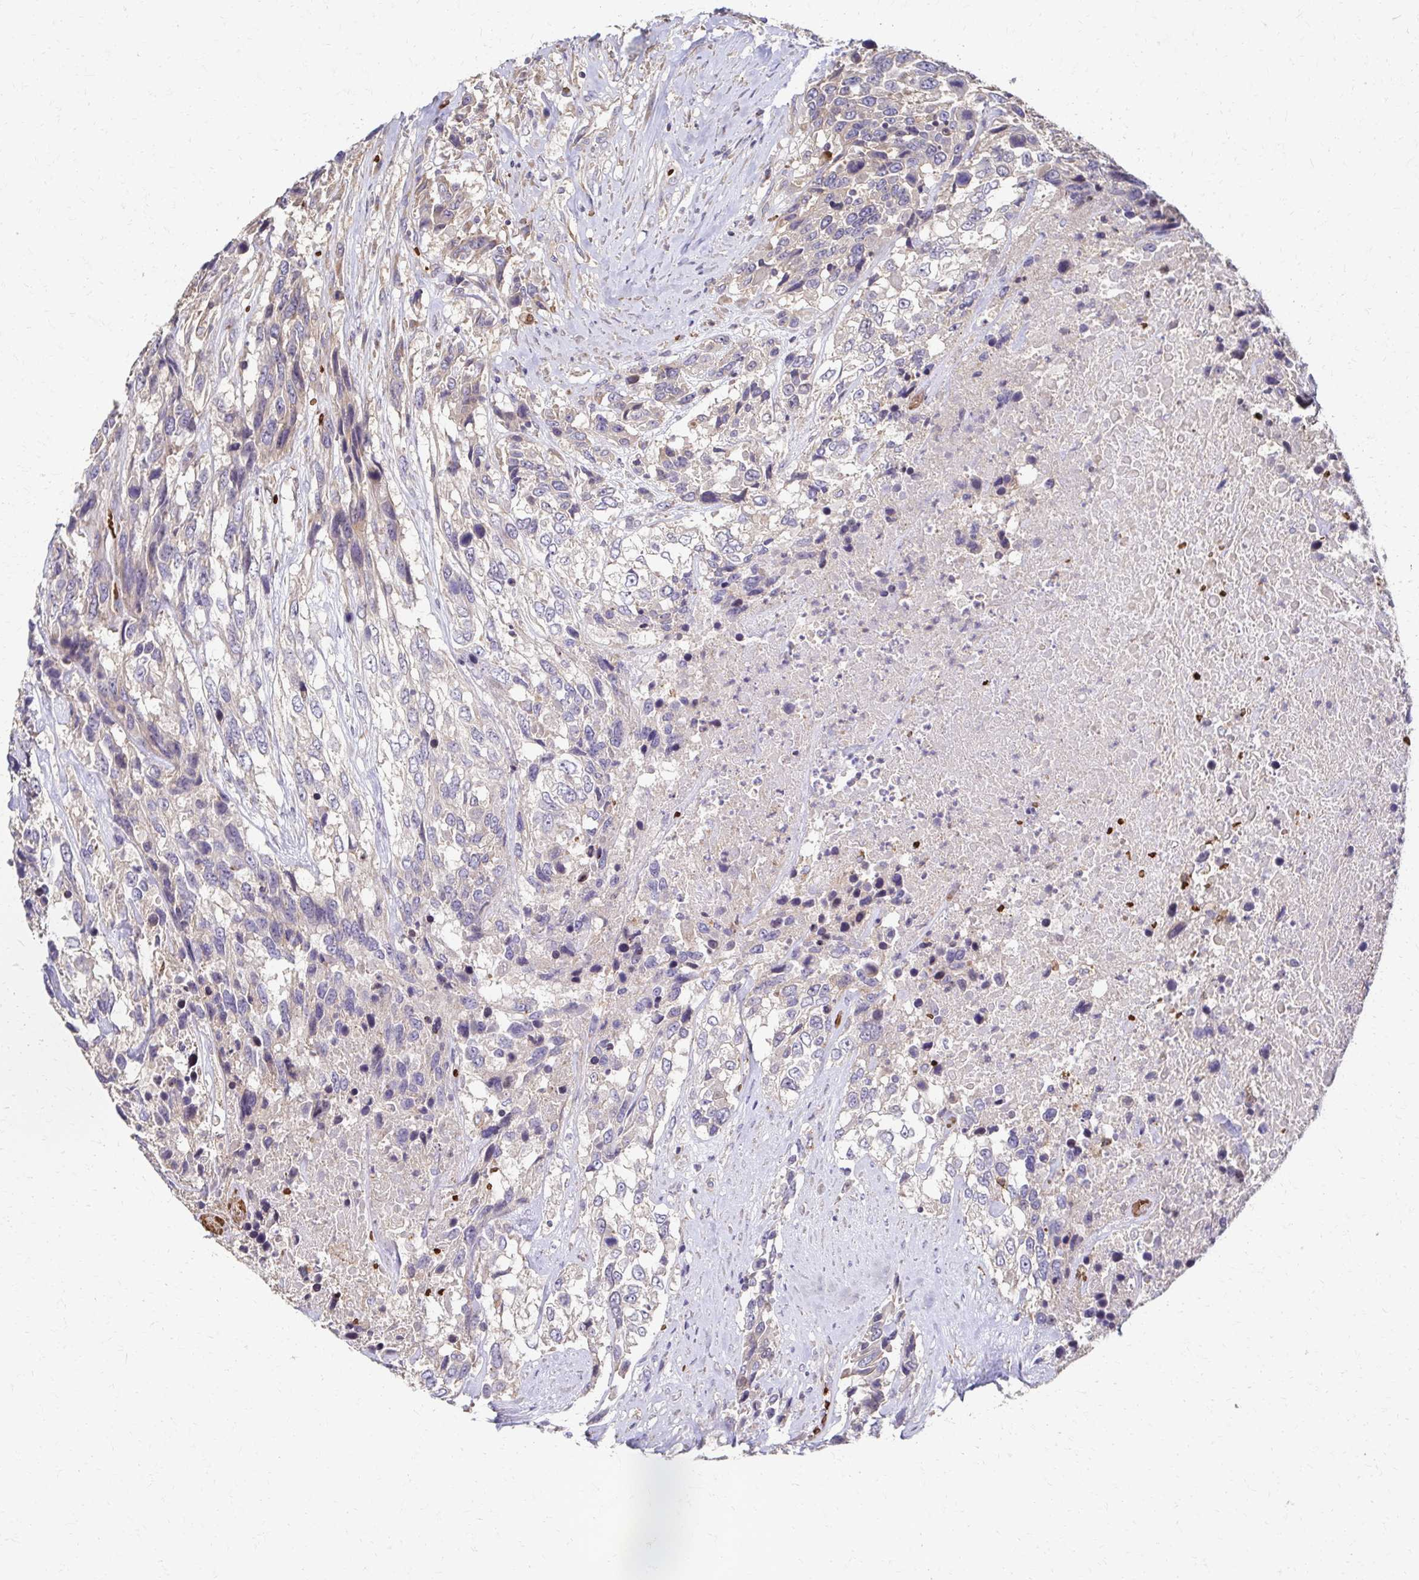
{"staining": {"intensity": "negative", "quantity": "none", "location": "none"}, "tissue": "urothelial cancer", "cell_type": "Tumor cells", "image_type": "cancer", "snomed": [{"axis": "morphology", "description": "Urothelial carcinoma, High grade"}, {"axis": "topography", "description": "Urinary bladder"}], "caption": "DAB immunohistochemical staining of urothelial carcinoma (high-grade) demonstrates no significant expression in tumor cells.", "gene": "SKA2", "patient": {"sex": "female", "age": 70}}